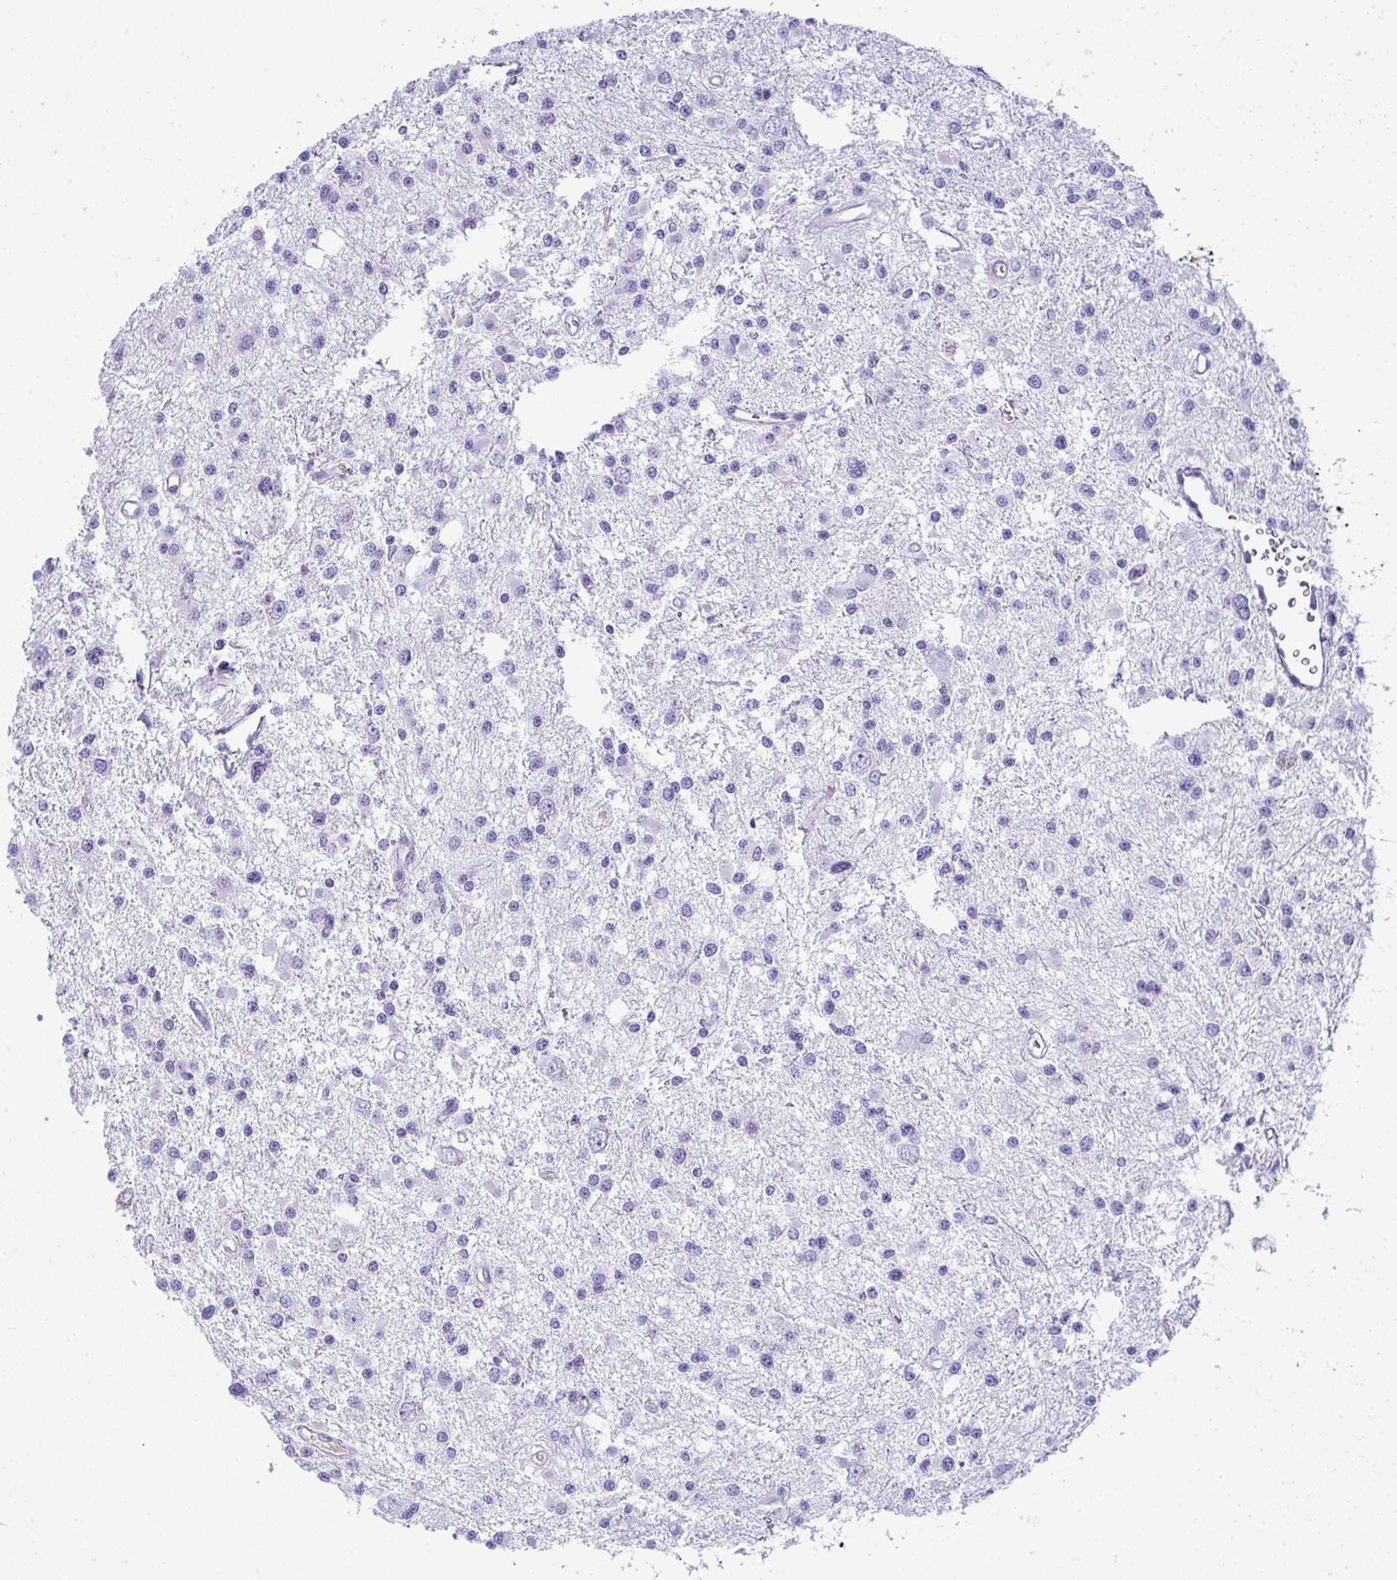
{"staining": {"intensity": "negative", "quantity": "none", "location": "none"}, "tissue": "glioma", "cell_type": "Tumor cells", "image_type": "cancer", "snomed": [{"axis": "morphology", "description": "Glioma, malignant, High grade"}, {"axis": "topography", "description": "Brain"}], "caption": "A histopathology image of glioma stained for a protein reveals no brown staining in tumor cells.", "gene": "JCHAIN", "patient": {"sex": "male", "age": 54}}